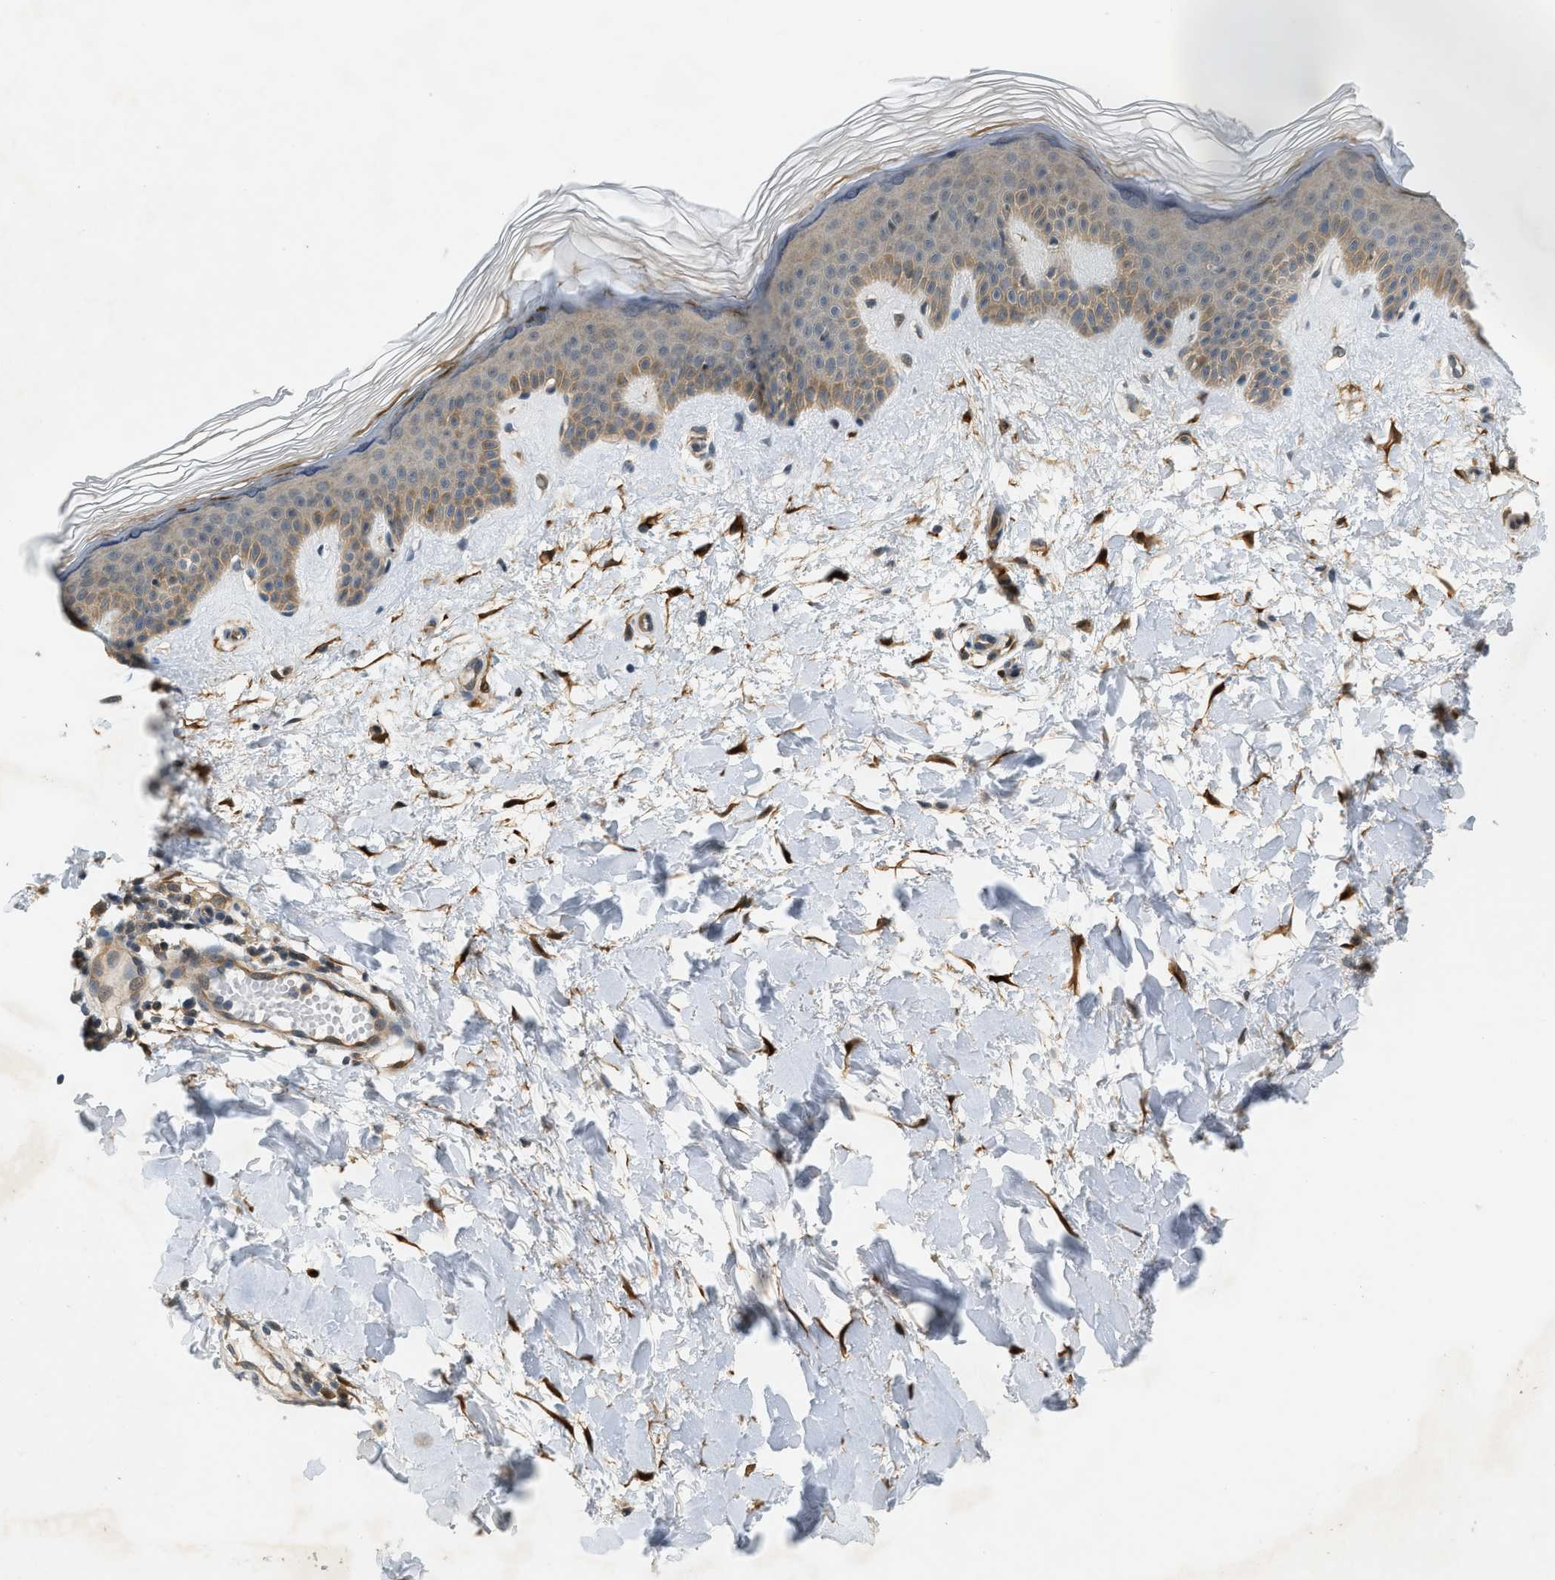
{"staining": {"intensity": "strong", "quantity": ">75%", "location": "cytoplasmic/membranous"}, "tissue": "skin", "cell_type": "Fibroblasts", "image_type": "normal", "snomed": [{"axis": "morphology", "description": "Normal tissue, NOS"}, {"axis": "morphology", "description": "Malignant melanoma, Metastatic site"}, {"axis": "topography", "description": "Skin"}], "caption": "An immunohistochemistry (IHC) photomicrograph of unremarkable tissue is shown. Protein staining in brown labels strong cytoplasmic/membranous positivity in skin within fibroblasts.", "gene": "PDCL3", "patient": {"sex": "male", "age": 41}}